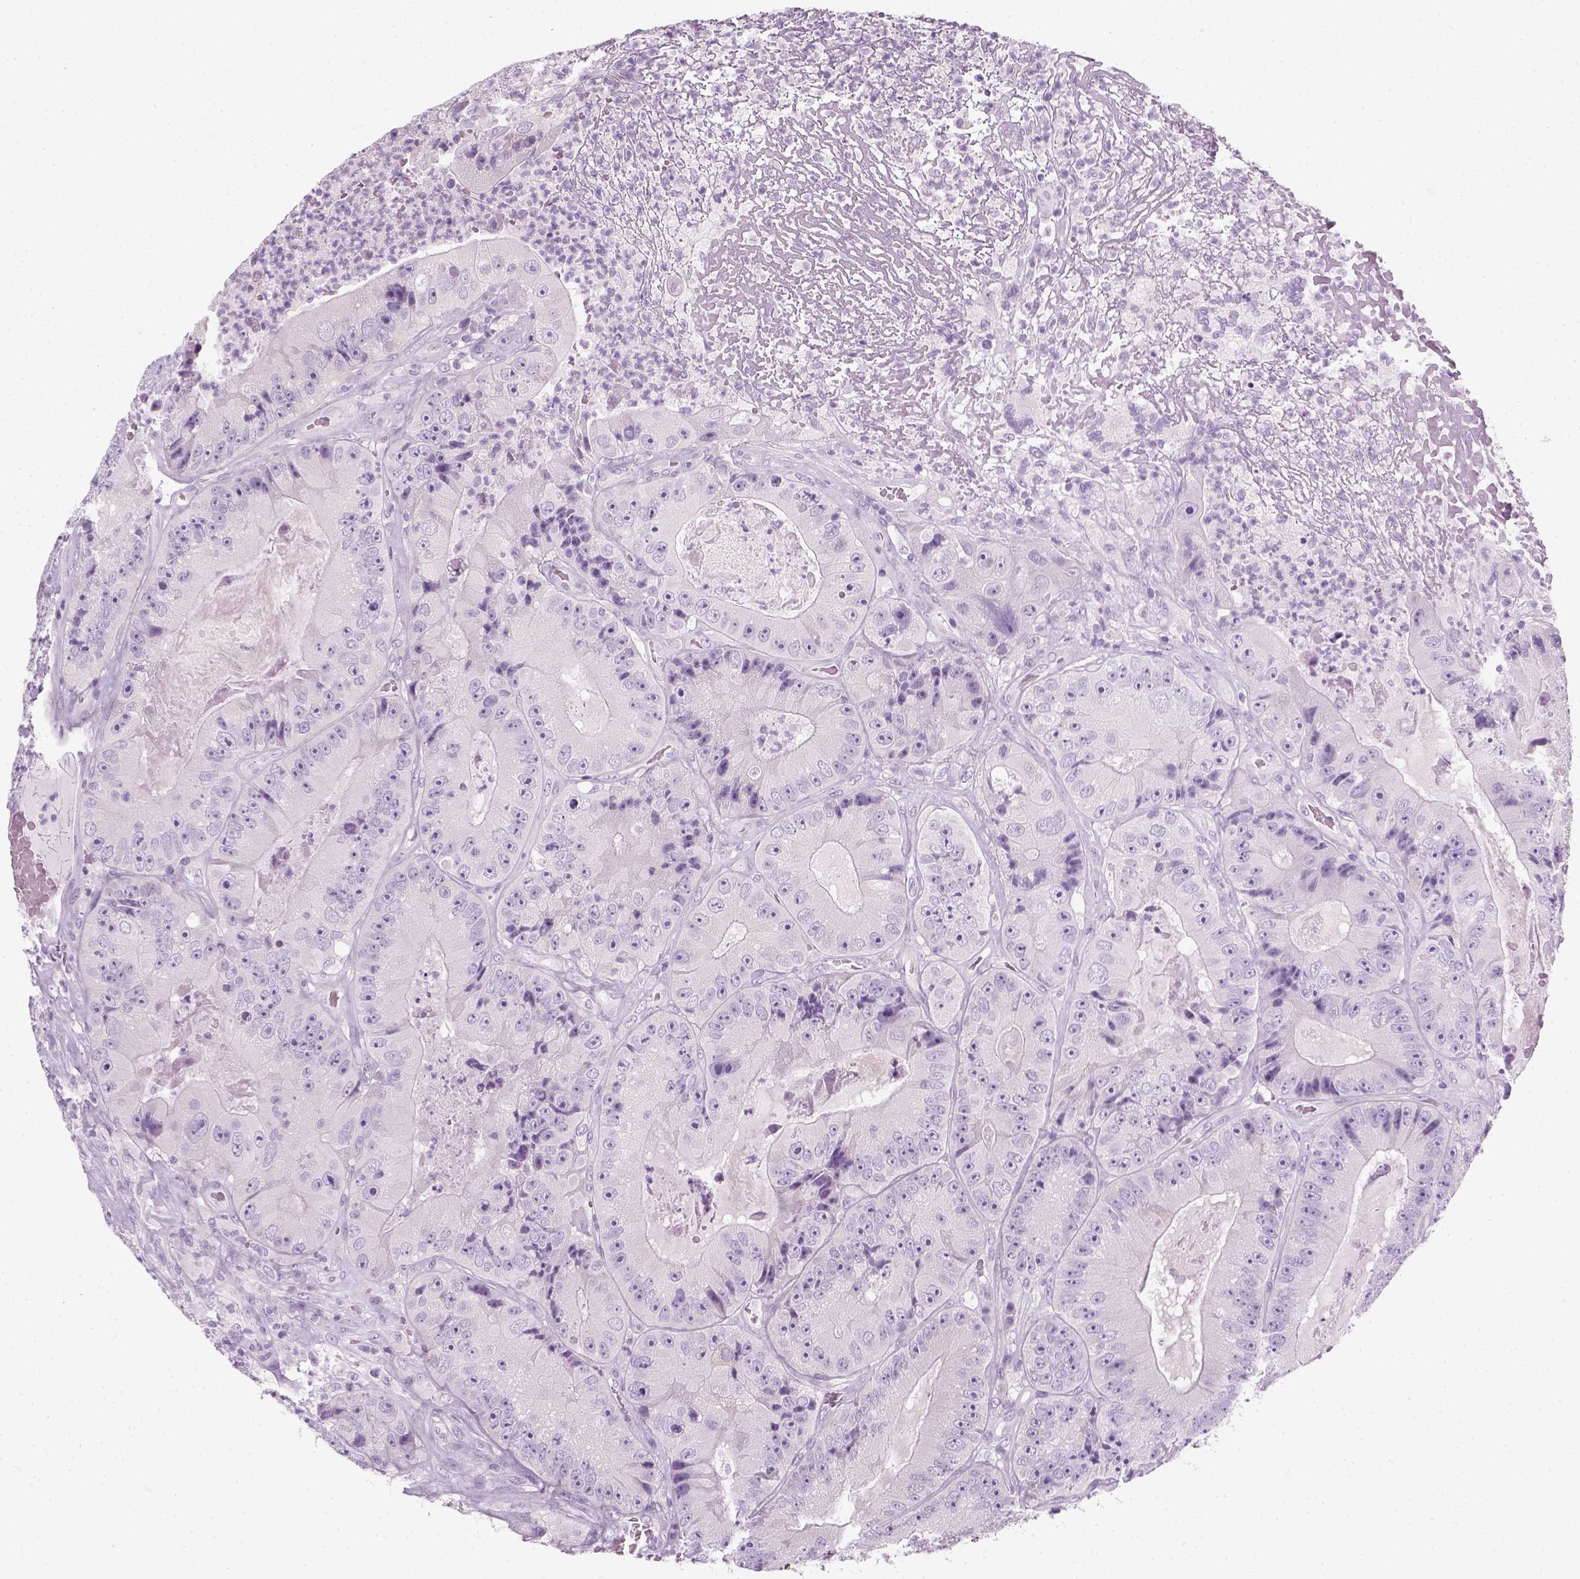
{"staining": {"intensity": "negative", "quantity": "none", "location": "none"}, "tissue": "colorectal cancer", "cell_type": "Tumor cells", "image_type": "cancer", "snomed": [{"axis": "morphology", "description": "Adenocarcinoma, NOS"}, {"axis": "topography", "description": "Colon"}], "caption": "Adenocarcinoma (colorectal) was stained to show a protein in brown. There is no significant staining in tumor cells. Nuclei are stained in blue.", "gene": "SLC12A5", "patient": {"sex": "female", "age": 86}}